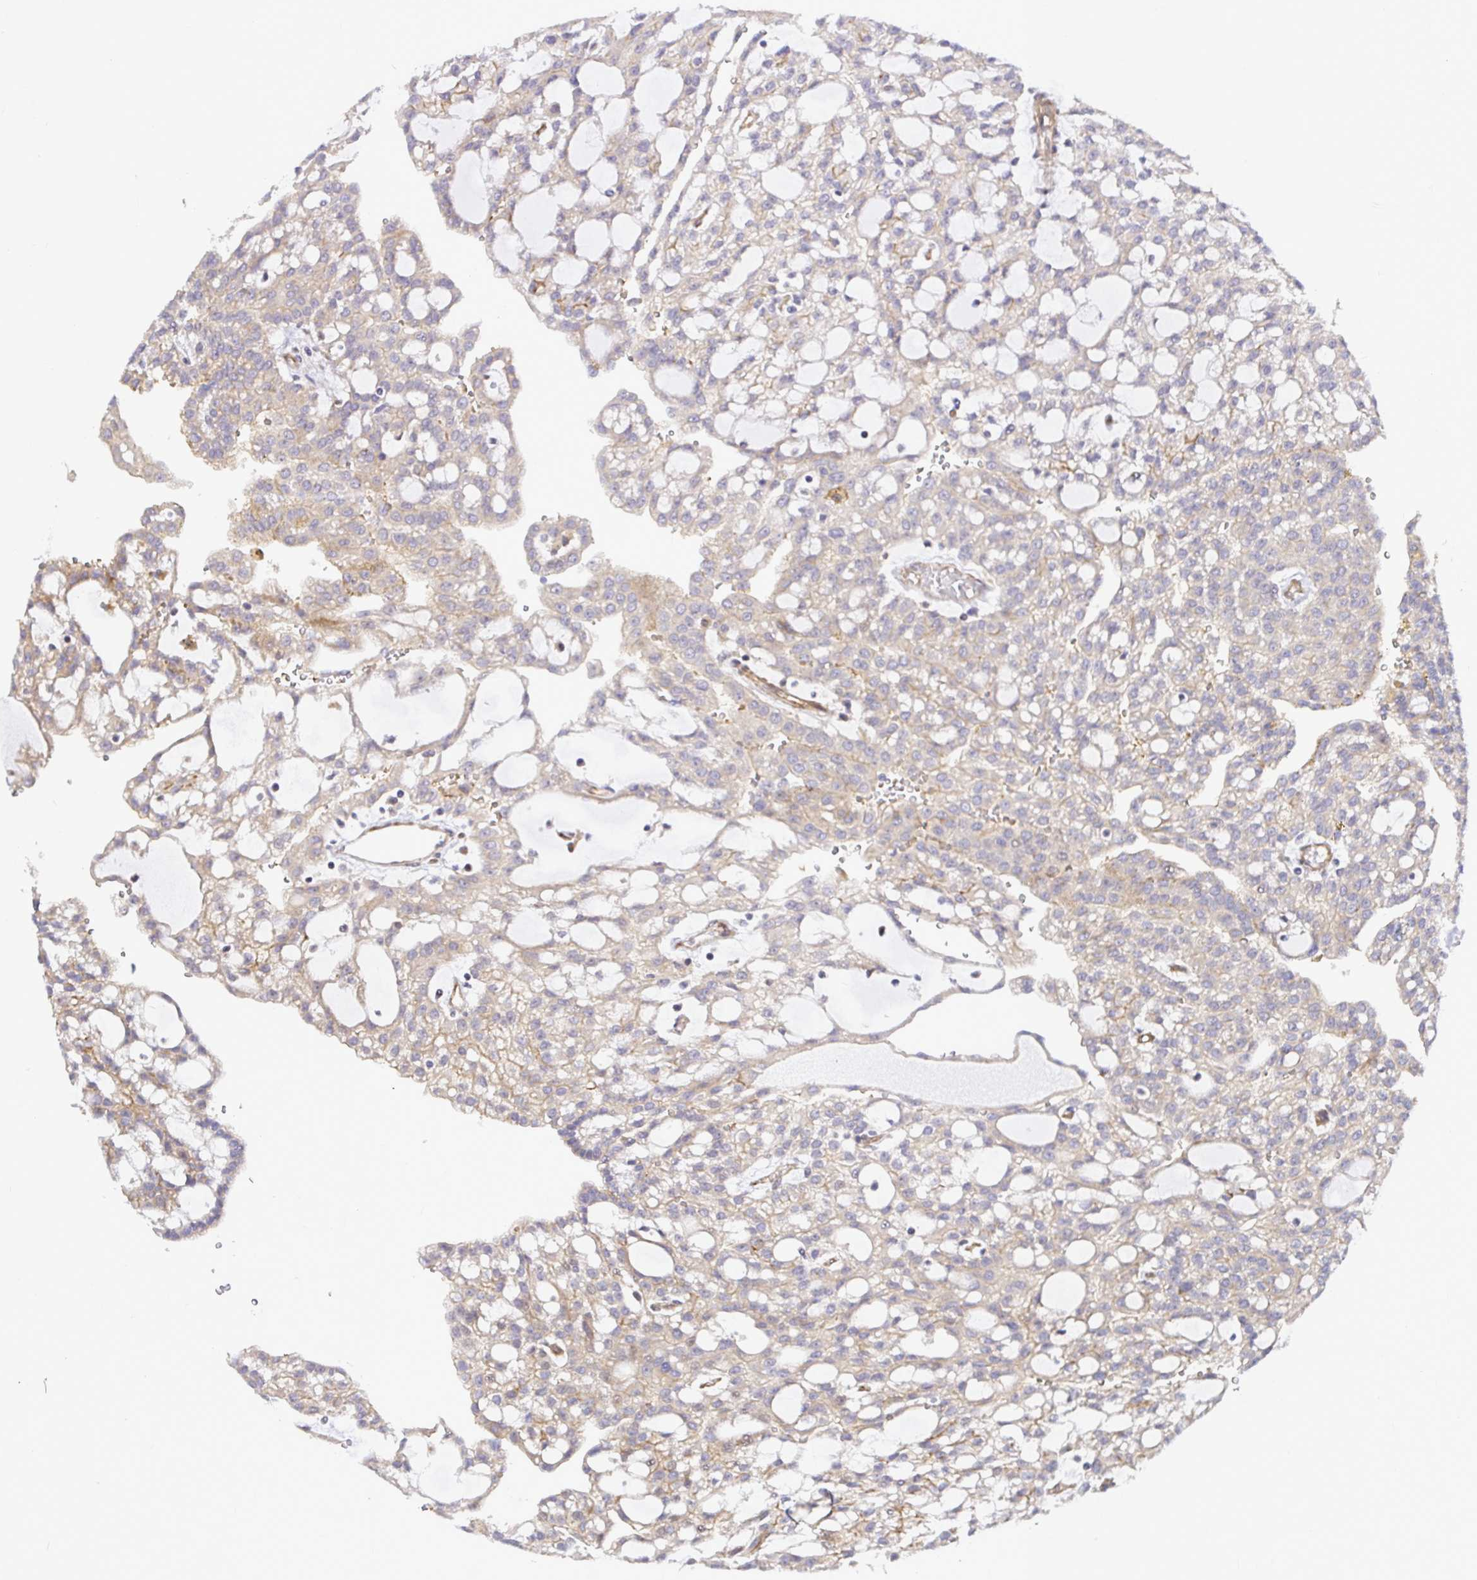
{"staining": {"intensity": "negative", "quantity": "none", "location": "none"}, "tissue": "renal cancer", "cell_type": "Tumor cells", "image_type": "cancer", "snomed": [{"axis": "morphology", "description": "Adenocarcinoma, NOS"}, {"axis": "topography", "description": "Kidney"}], "caption": "The photomicrograph displays no significant expression in tumor cells of renal adenocarcinoma.", "gene": "TRIM55", "patient": {"sex": "male", "age": 63}}